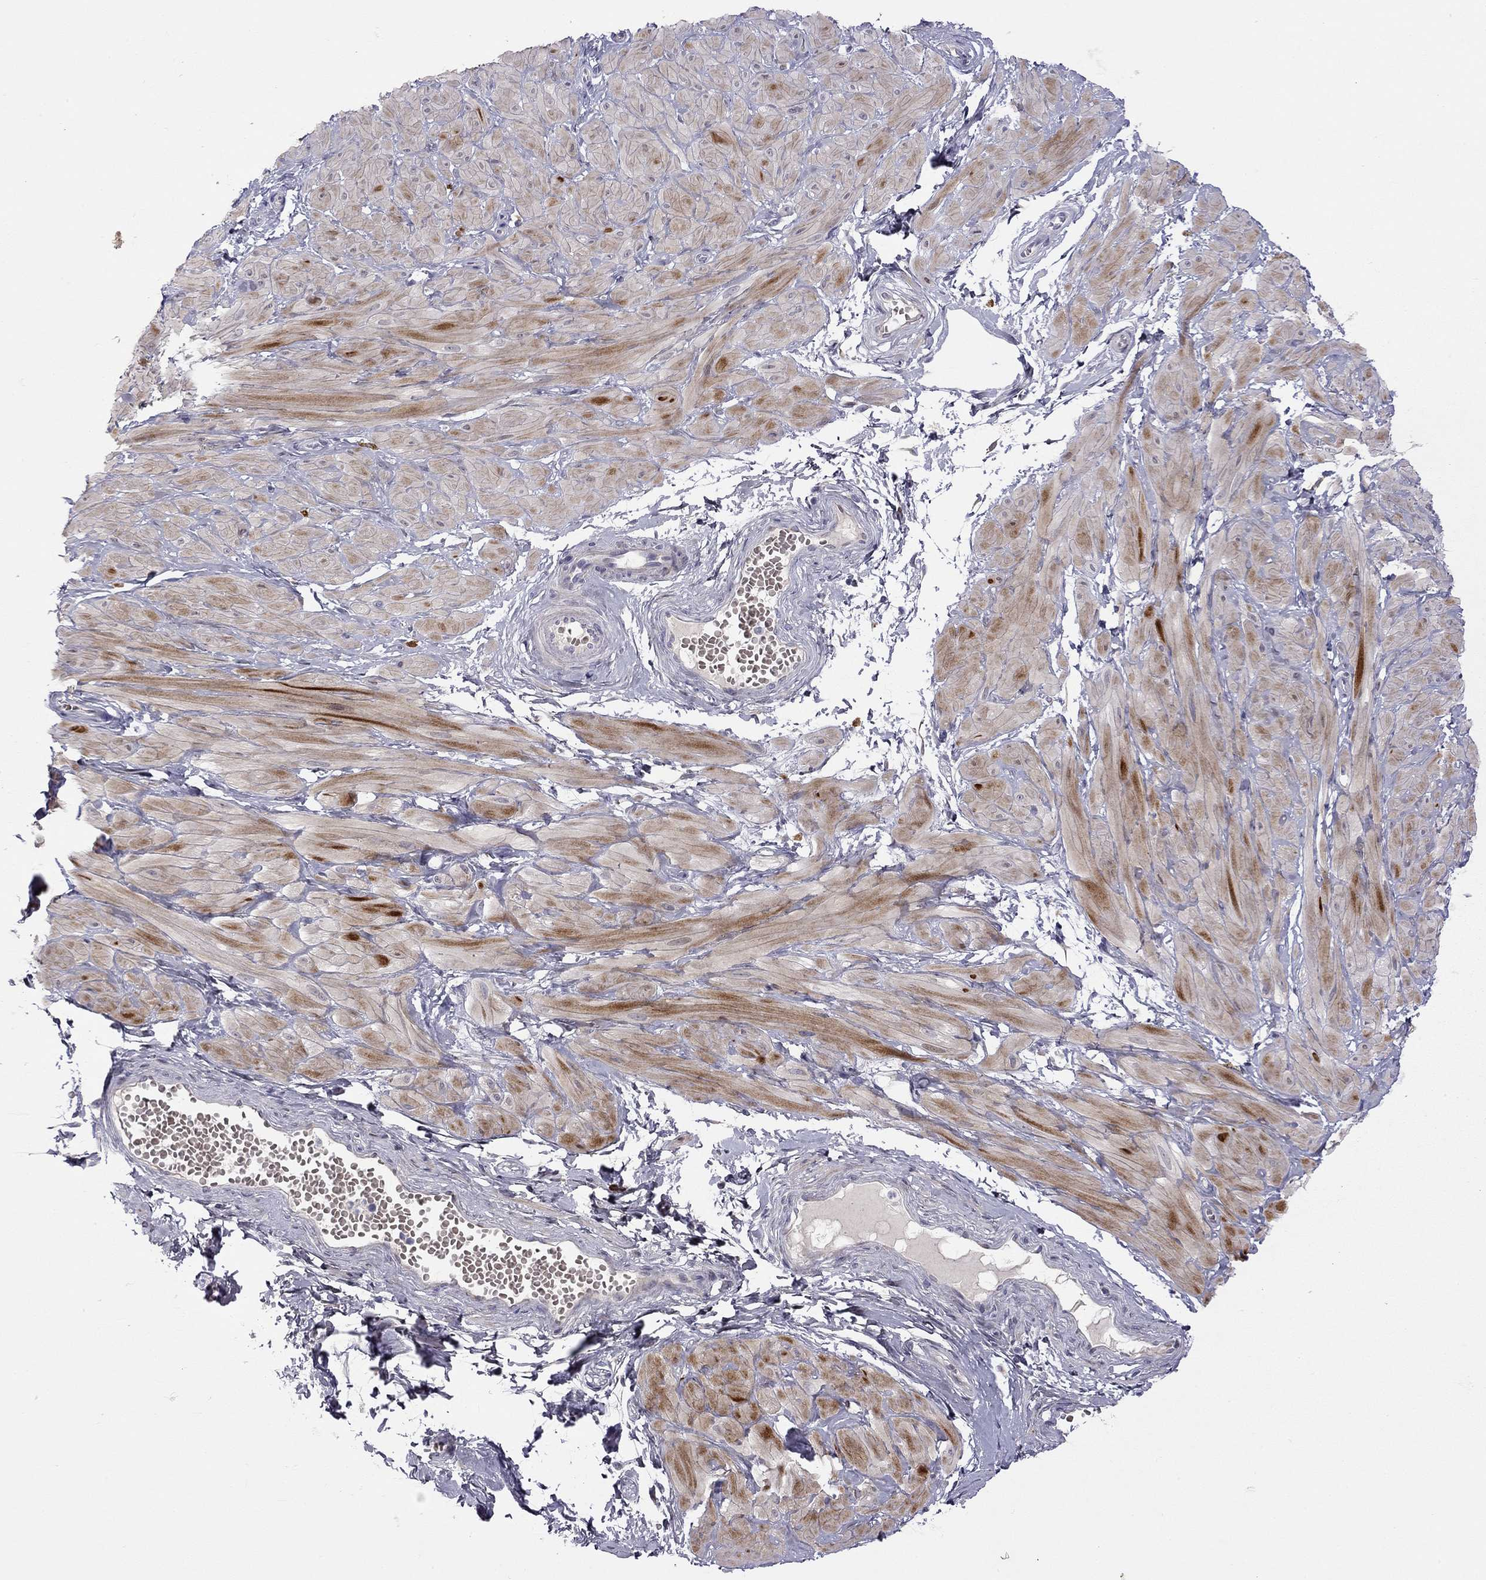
{"staining": {"intensity": "negative", "quantity": "none", "location": "none"}, "tissue": "adipose tissue", "cell_type": "Adipocytes", "image_type": "normal", "snomed": [{"axis": "morphology", "description": "Normal tissue, NOS"}, {"axis": "topography", "description": "Smooth muscle"}, {"axis": "topography", "description": "Peripheral nerve tissue"}], "caption": "Micrograph shows no significant protein positivity in adipocytes of normal adipose tissue. (DAB (3,3'-diaminobenzidine) immunohistochemistry, high magnification).", "gene": "C8orf88", "patient": {"sex": "male", "age": 22}}